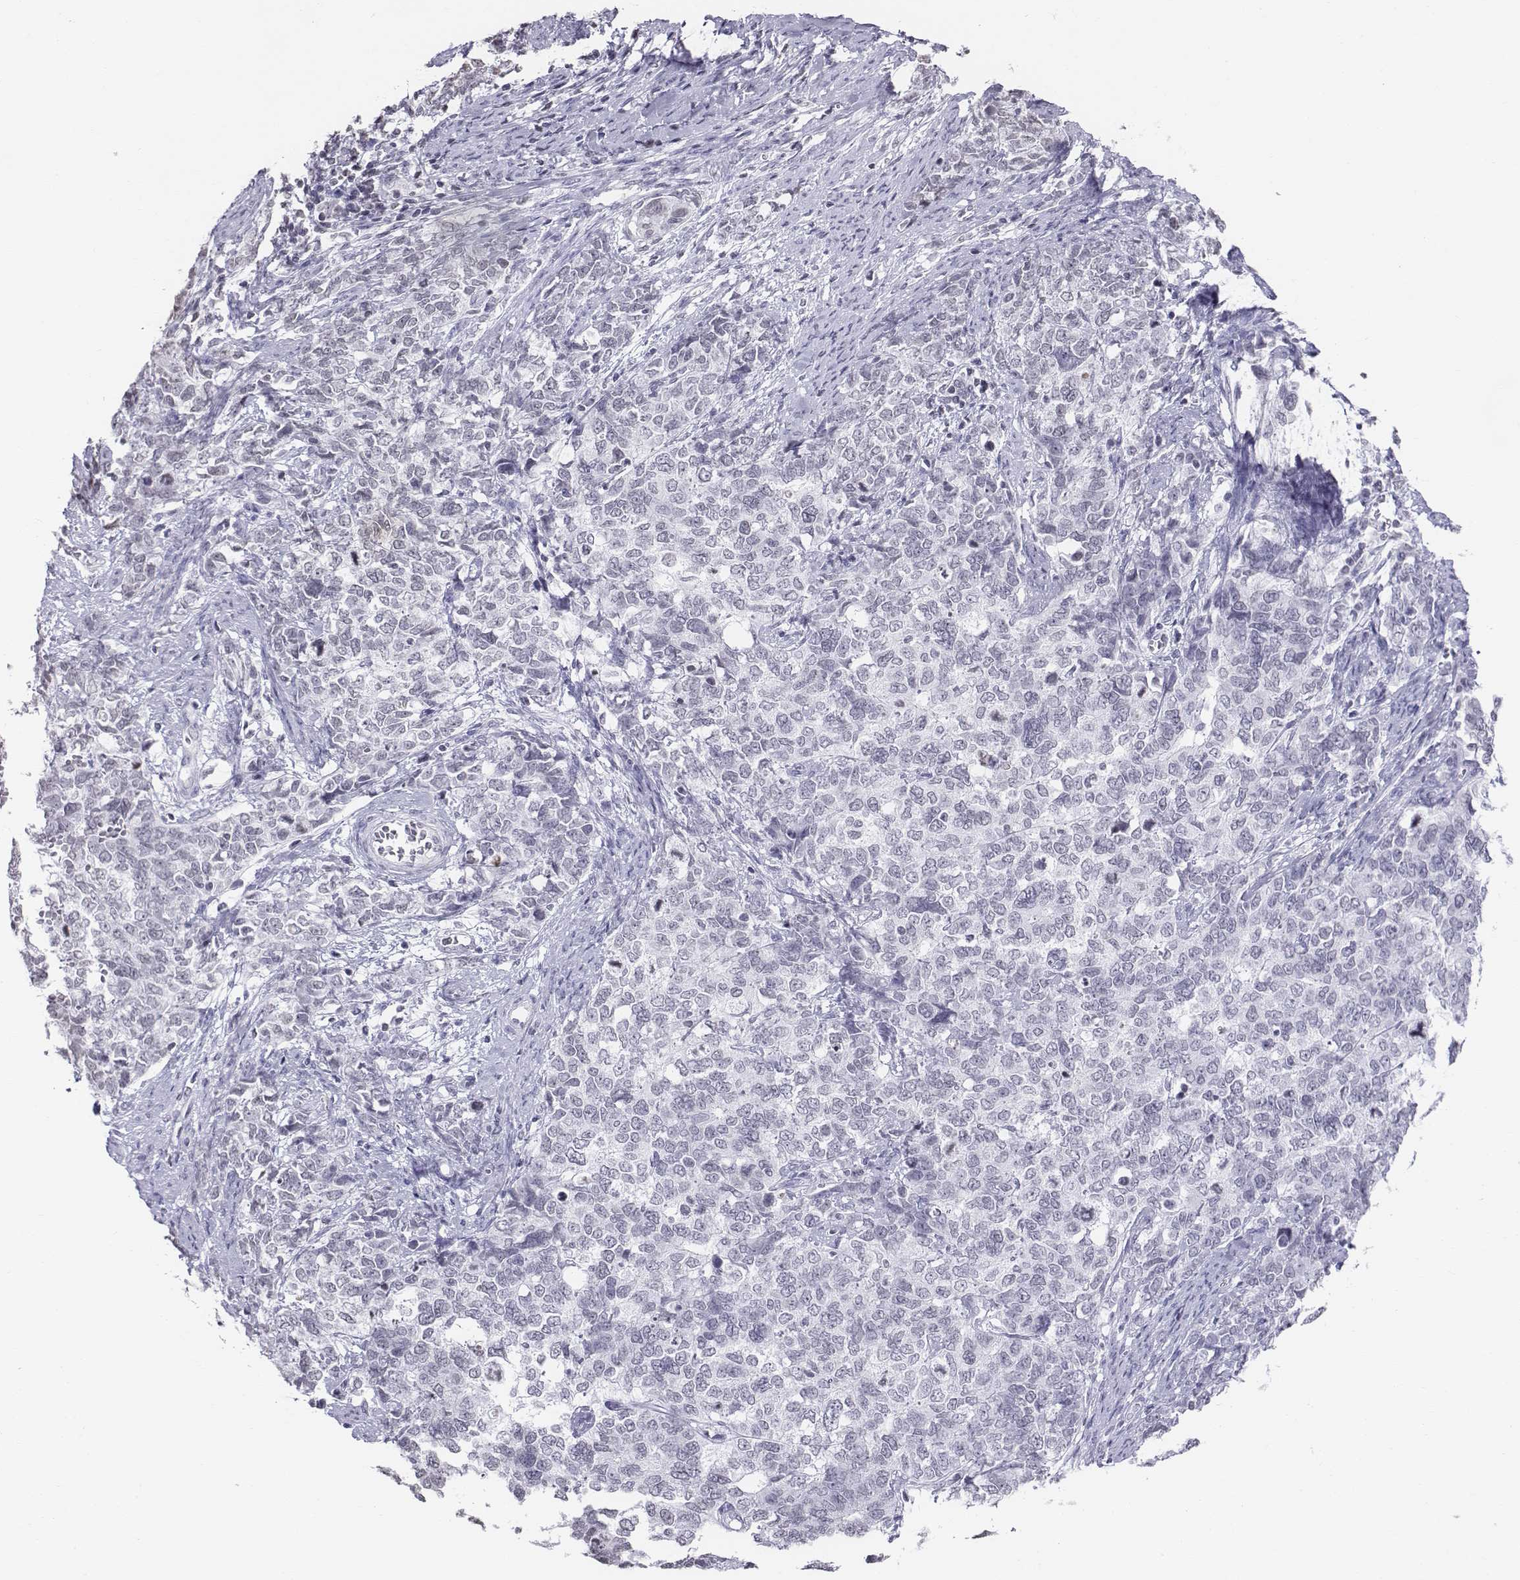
{"staining": {"intensity": "negative", "quantity": "none", "location": "none"}, "tissue": "cervical cancer", "cell_type": "Tumor cells", "image_type": "cancer", "snomed": [{"axis": "morphology", "description": "Squamous cell carcinoma, NOS"}, {"axis": "topography", "description": "Cervix"}], "caption": "This is an IHC micrograph of human squamous cell carcinoma (cervical). There is no staining in tumor cells.", "gene": "BARHL1", "patient": {"sex": "female", "age": 63}}